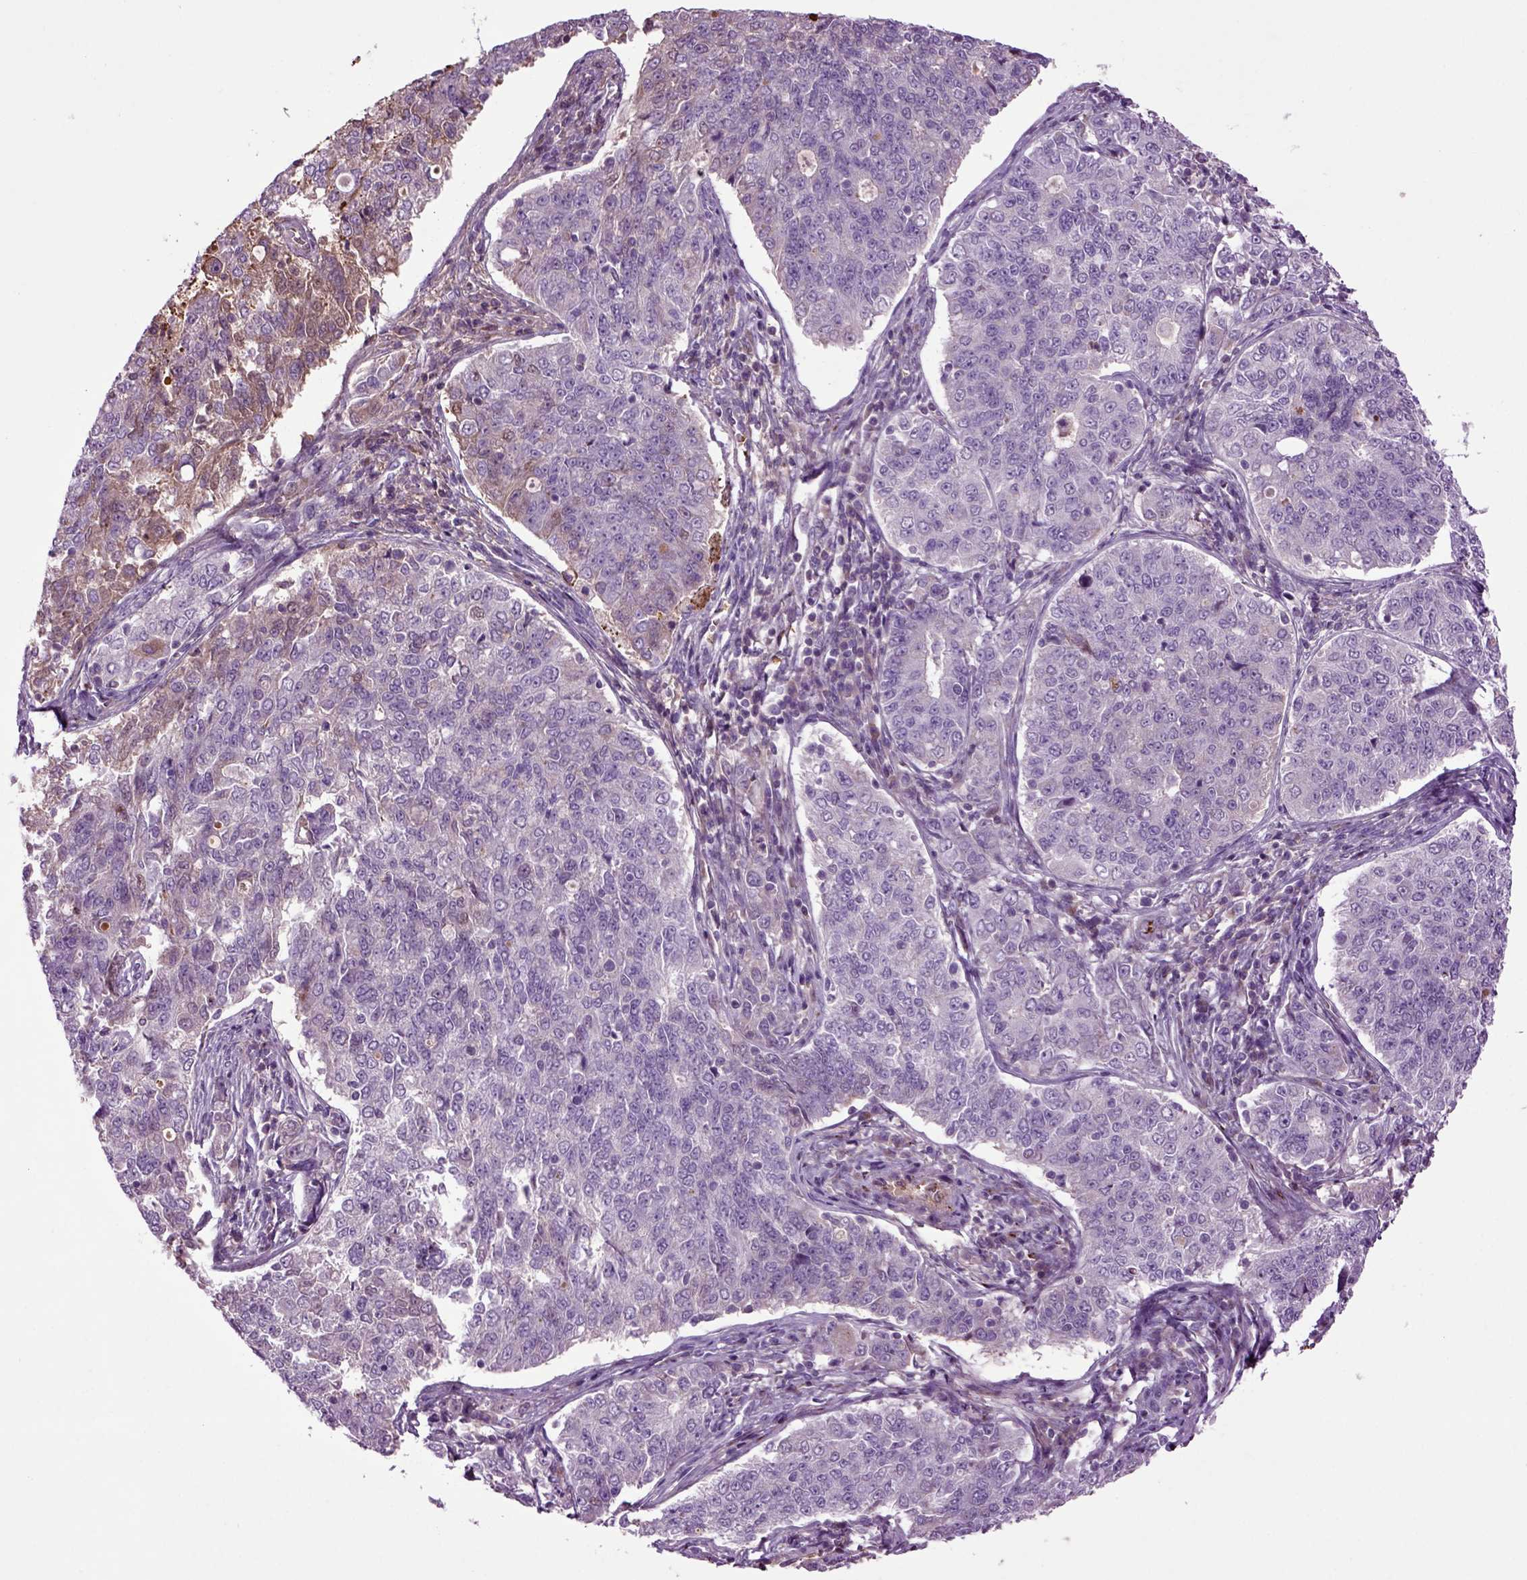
{"staining": {"intensity": "weak", "quantity": "<25%", "location": "cytoplasmic/membranous"}, "tissue": "endometrial cancer", "cell_type": "Tumor cells", "image_type": "cancer", "snomed": [{"axis": "morphology", "description": "Adenocarcinoma, NOS"}, {"axis": "topography", "description": "Endometrium"}], "caption": "There is no significant staining in tumor cells of endometrial adenocarcinoma. The staining is performed using DAB brown chromogen with nuclei counter-stained in using hematoxylin.", "gene": "SPON1", "patient": {"sex": "female", "age": 43}}